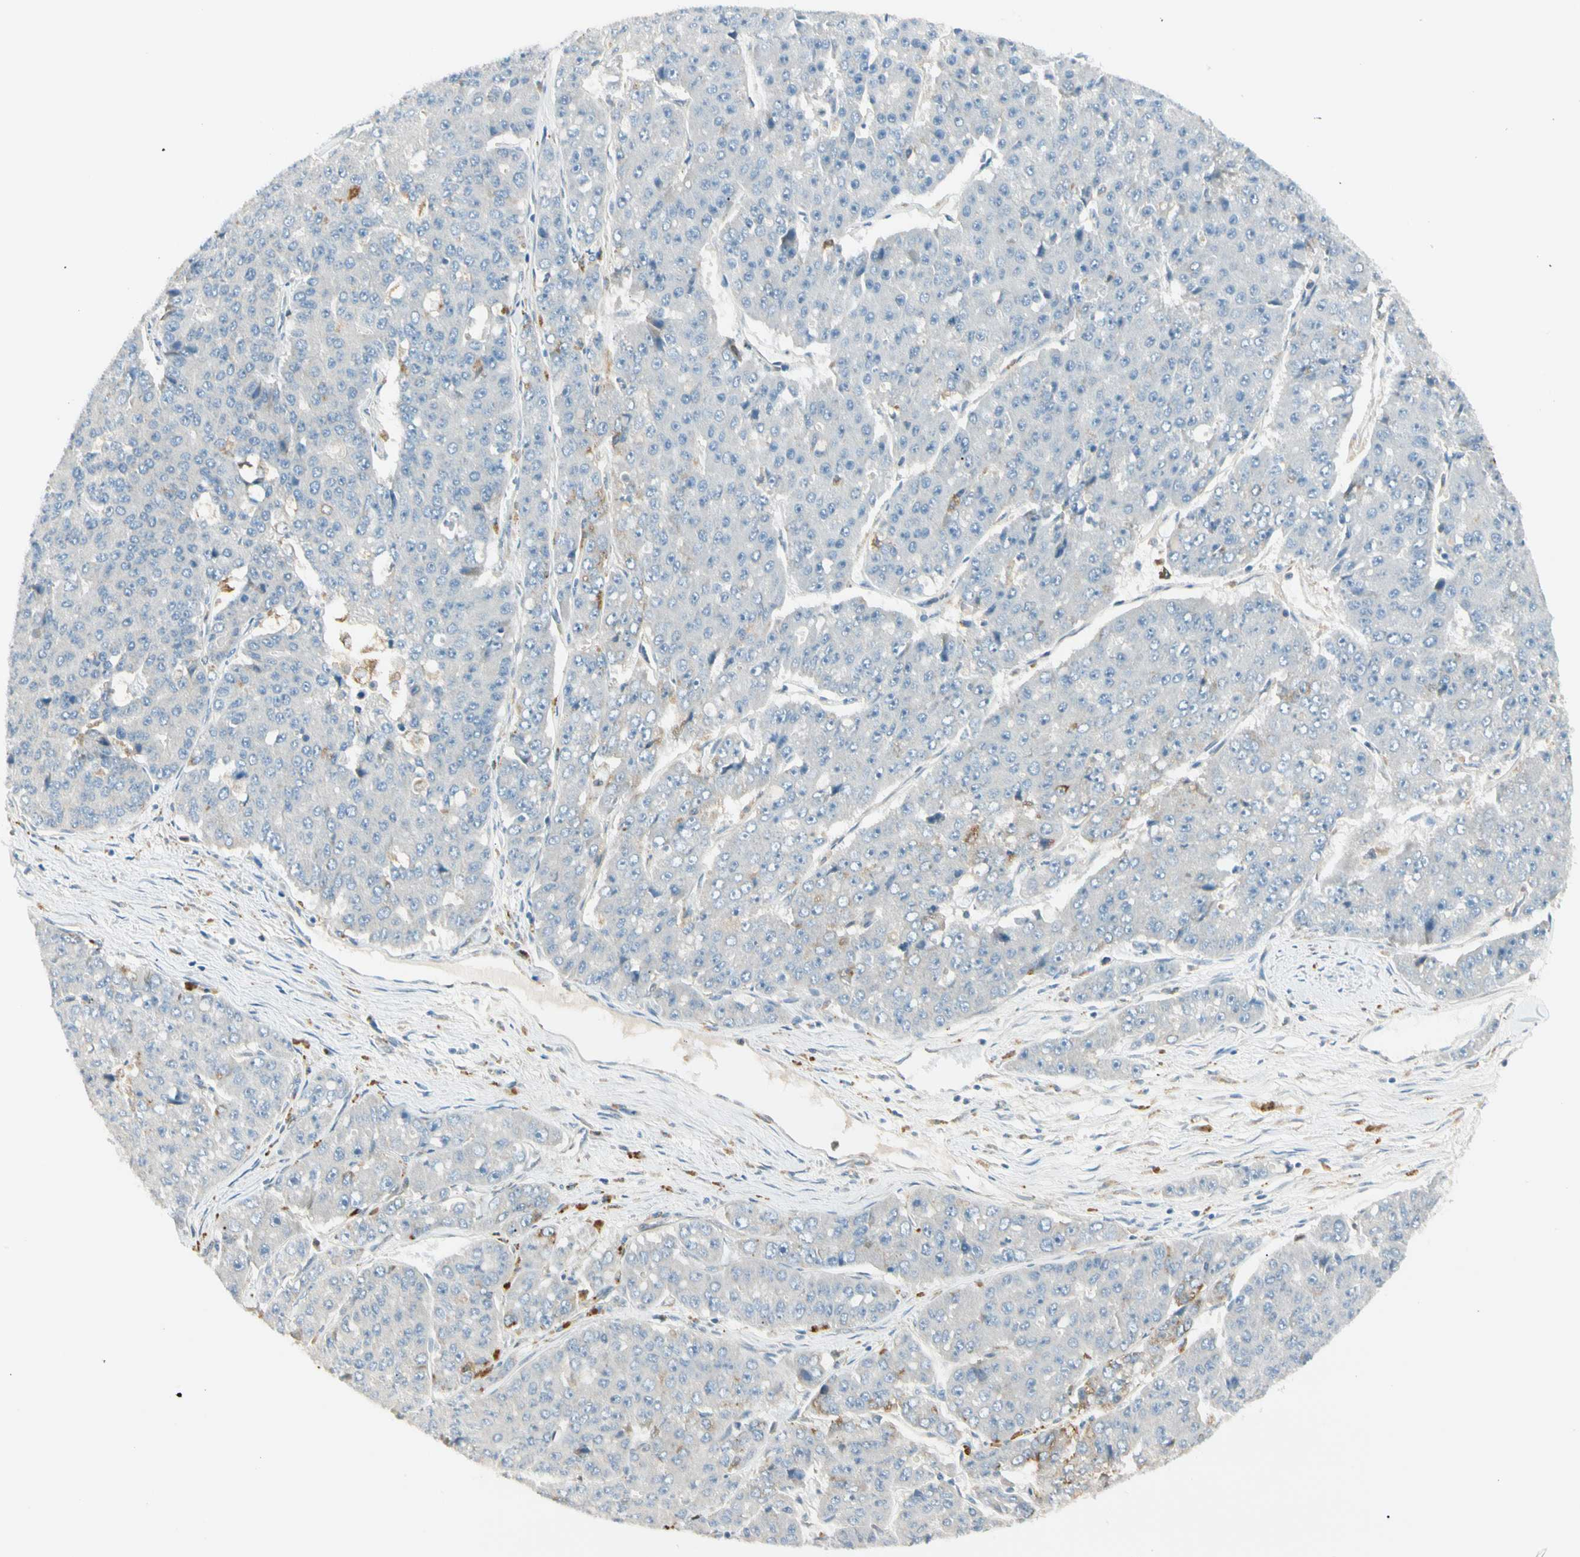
{"staining": {"intensity": "negative", "quantity": "none", "location": "none"}, "tissue": "pancreatic cancer", "cell_type": "Tumor cells", "image_type": "cancer", "snomed": [{"axis": "morphology", "description": "Adenocarcinoma, NOS"}, {"axis": "topography", "description": "Pancreas"}], "caption": "Tumor cells are negative for protein expression in human pancreatic cancer (adenocarcinoma).", "gene": "LPCAT2", "patient": {"sex": "male", "age": 50}}